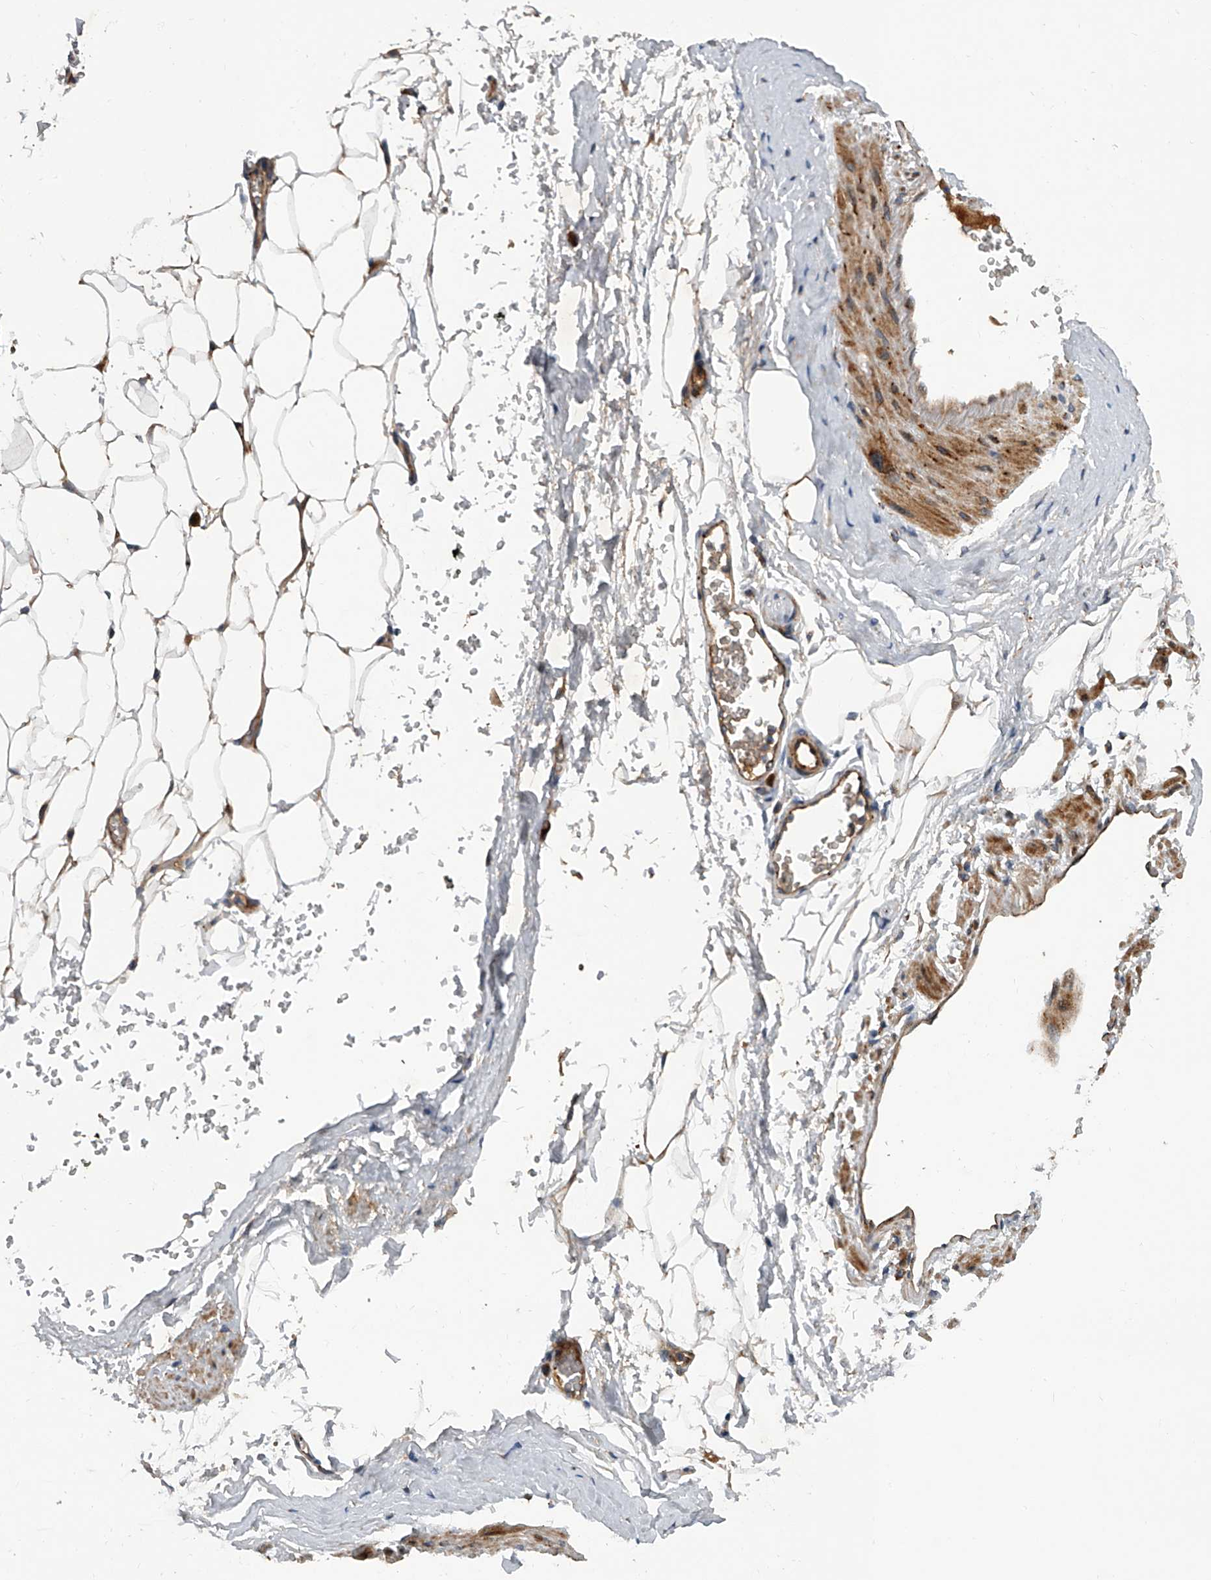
{"staining": {"intensity": "moderate", "quantity": ">75%", "location": "cytoplasmic/membranous"}, "tissue": "adipose tissue", "cell_type": "Adipocytes", "image_type": "normal", "snomed": [{"axis": "morphology", "description": "Normal tissue, NOS"}, {"axis": "morphology", "description": "Adenocarcinoma, Low grade"}, {"axis": "topography", "description": "Prostate"}, {"axis": "topography", "description": "Peripheral nerve tissue"}], "caption": "DAB immunohistochemical staining of unremarkable adipose tissue displays moderate cytoplasmic/membranous protein staining in approximately >75% of adipocytes. (Stains: DAB (3,3'-diaminobenzidine) in brown, nuclei in blue, Microscopy: brightfield microscopy at high magnification).", "gene": "USP47", "patient": {"sex": "male", "age": 63}}